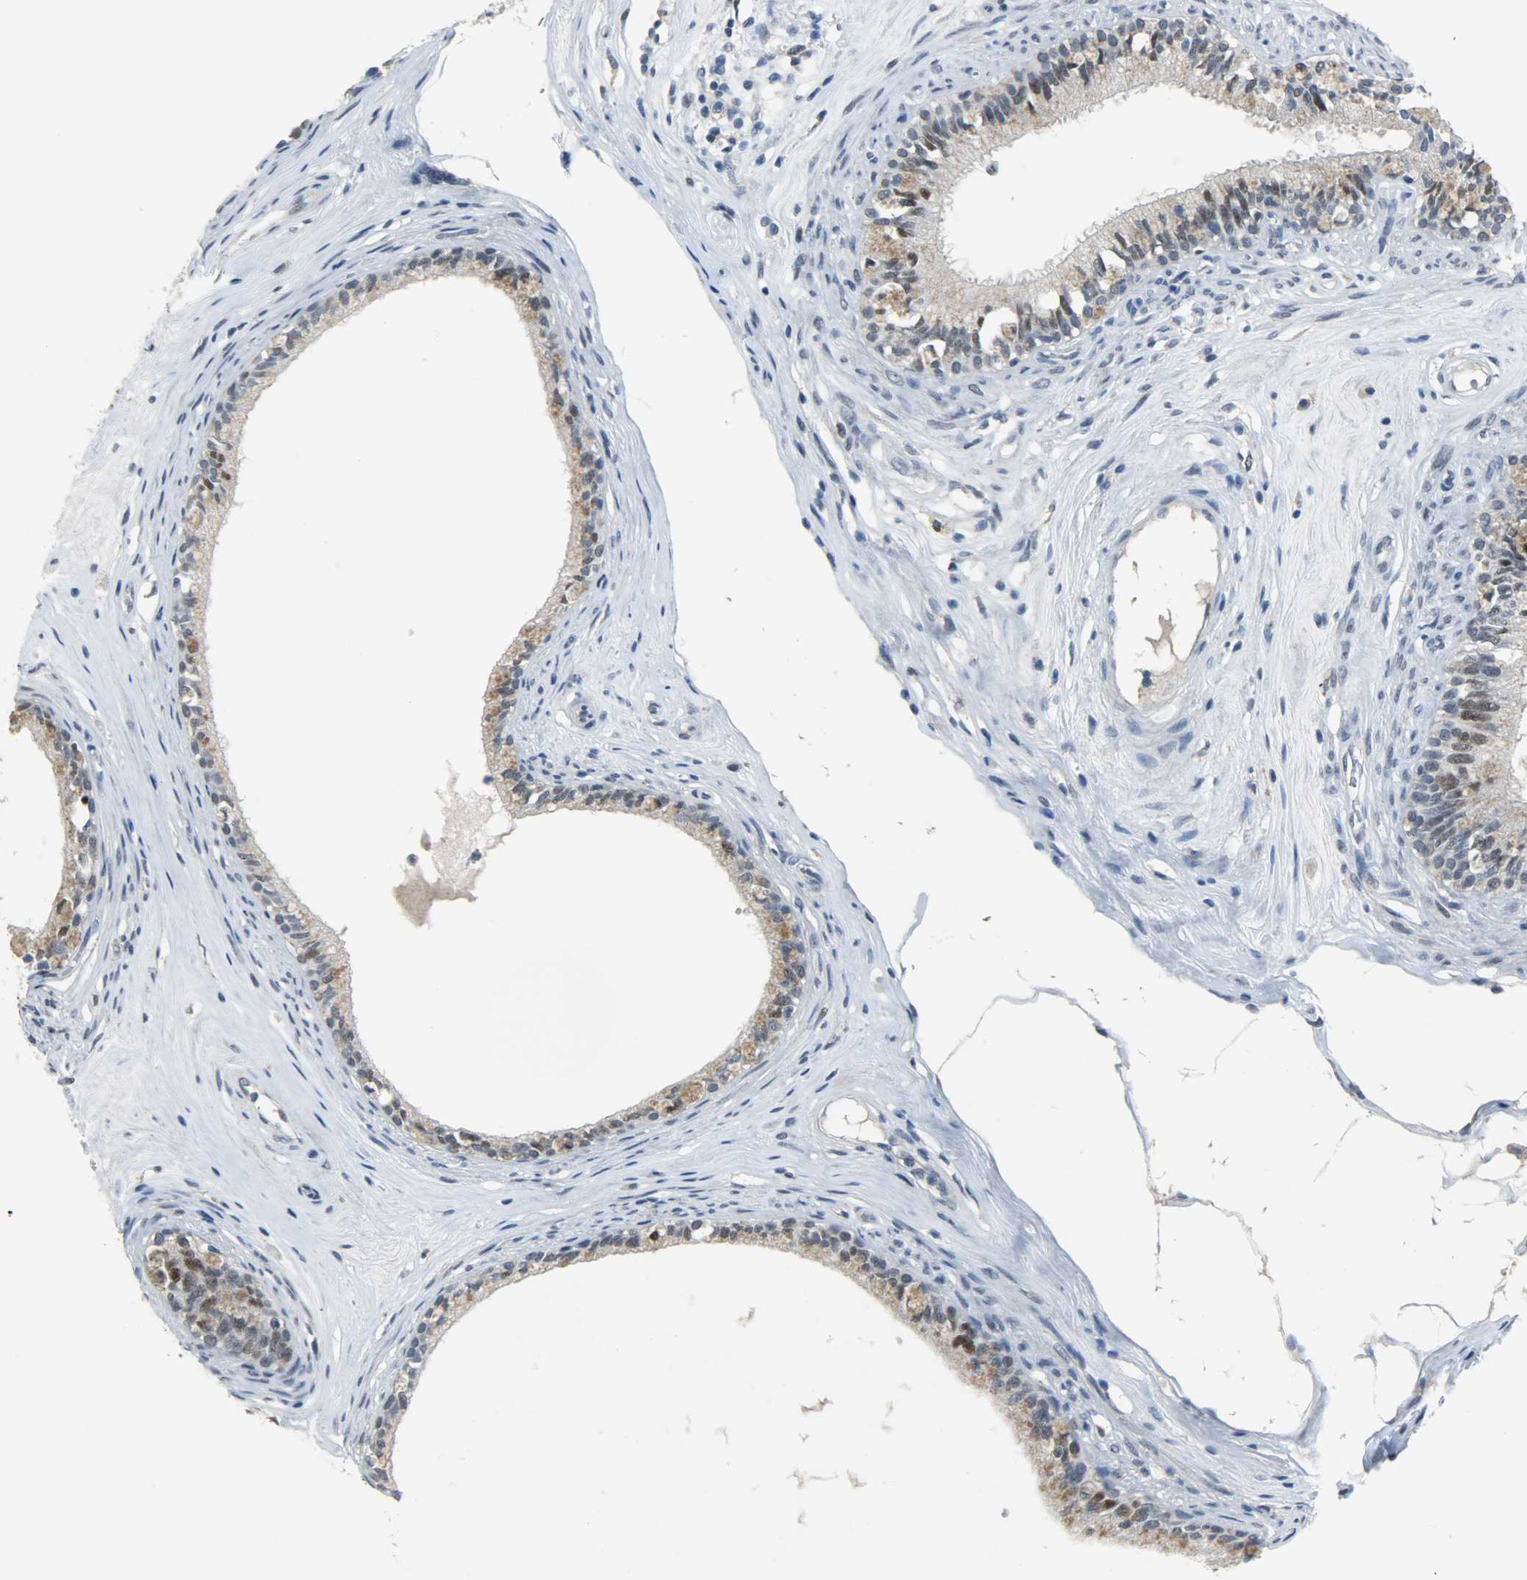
{"staining": {"intensity": "strong", "quantity": ">75%", "location": "cytoplasmic/membranous,nuclear"}, "tissue": "epididymis", "cell_type": "Glandular cells", "image_type": "normal", "snomed": [{"axis": "morphology", "description": "Normal tissue, NOS"}, {"axis": "morphology", "description": "Inflammation, NOS"}, {"axis": "topography", "description": "Epididymis"}], "caption": "A brown stain labels strong cytoplasmic/membranous,nuclear staining of a protein in glandular cells of normal epididymis.", "gene": "PPARG", "patient": {"sex": "male", "age": 84}}